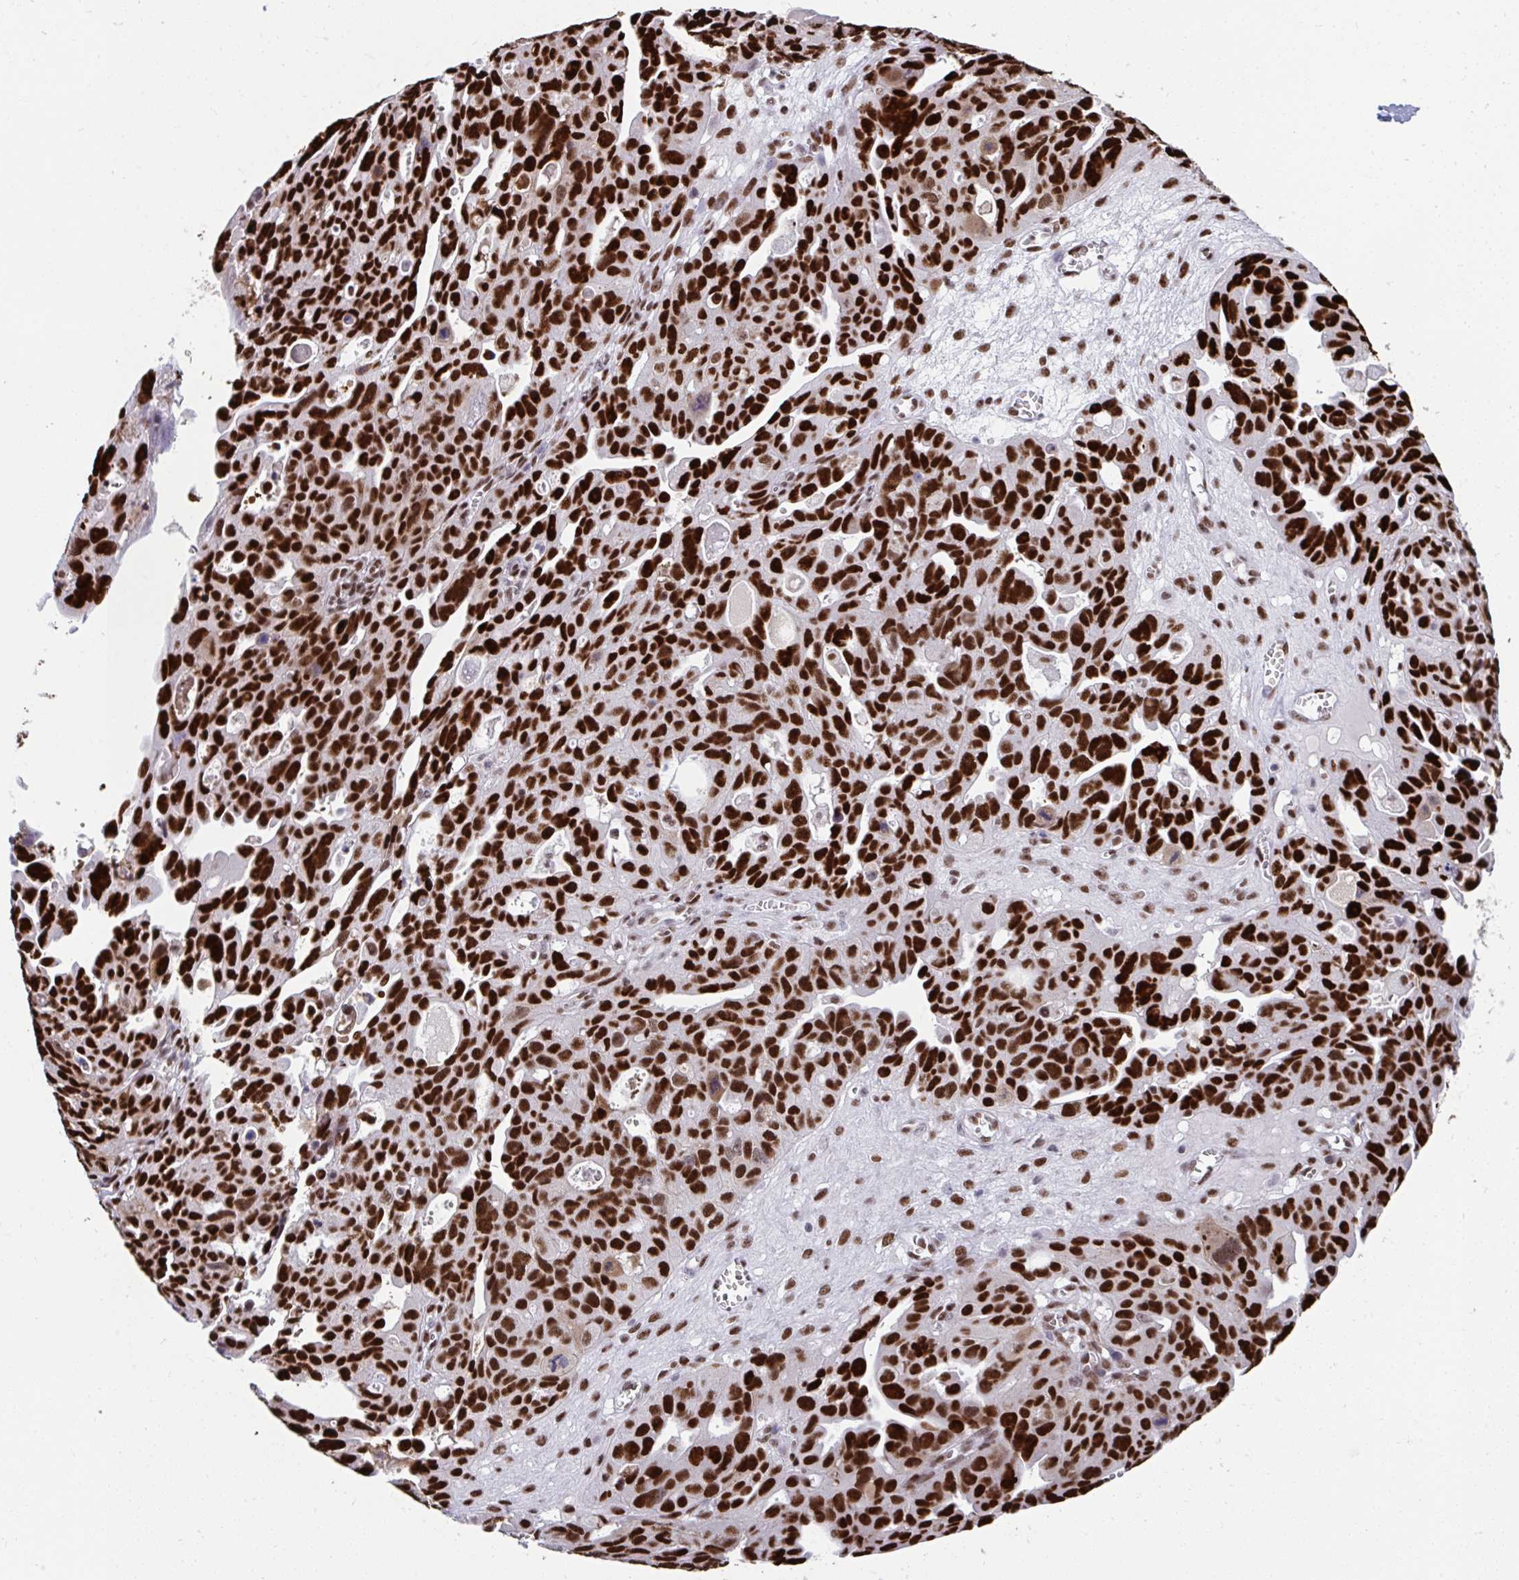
{"staining": {"intensity": "strong", "quantity": ">75%", "location": "nuclear"}, "tissue": "ovarian cancer", "cell_type": "Tumor cells", "image_type": "cancer", "snomed": [{"axis": "morphology", "description": "Carcinoma, endometroid"}, {"axis": "topography", "description": "Ovary"}], "caption": "This photomicrograph exhibits immunohistochemistry (IHC) staining of human ovarian endometroid carcinoma, with high strong nuclear expression in approximately >75% of tumor cells.", "gene": "SLC35C2", "patient": {"sex": "female", "age": 70}}